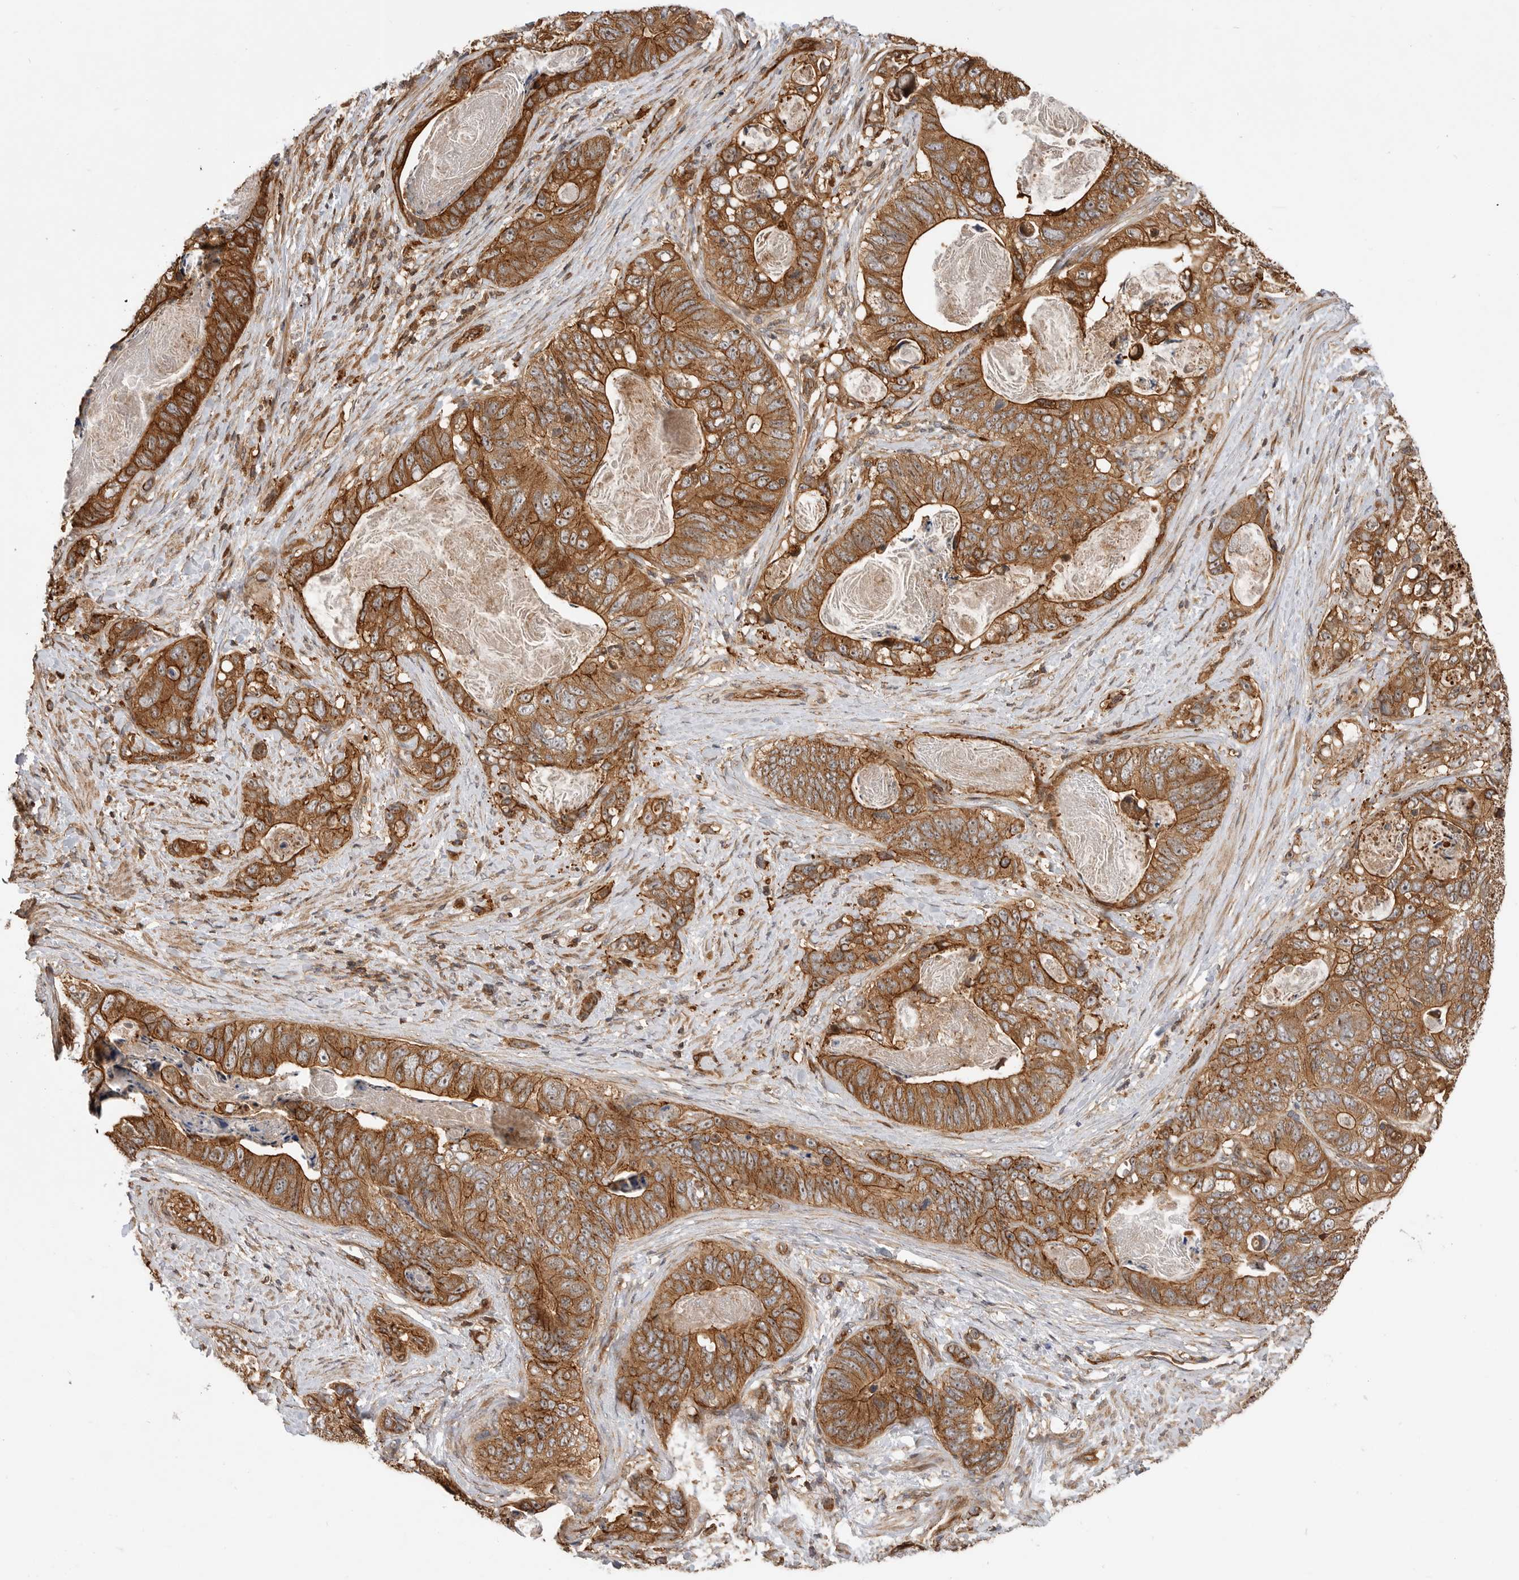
{"staining": {"intensity": "strong", "quantity": ">75%", "location": "cytoplasmic/membranous"}, "tissue": "stomach cancer", "cell_type": "Tumor cells", "image_type": "cancer", "snomed": [{"axis": "morphology", "description": "Normal tissue, NOS"}, {"axis": "morphology", "description": "Adenocarcinoma, NOS"}, {"axis": "topography", "description": "Stomach"}], "caption": "An IHC micrograph of tumor tissue is shown. Protein staining in brown shows strong cytoplasmic/membranous positivity in stomach cancer (adenocarcinoma) within tumor cells.", "gene": "GPATCH2", "patient": {"sex": "female", "age": 89}}